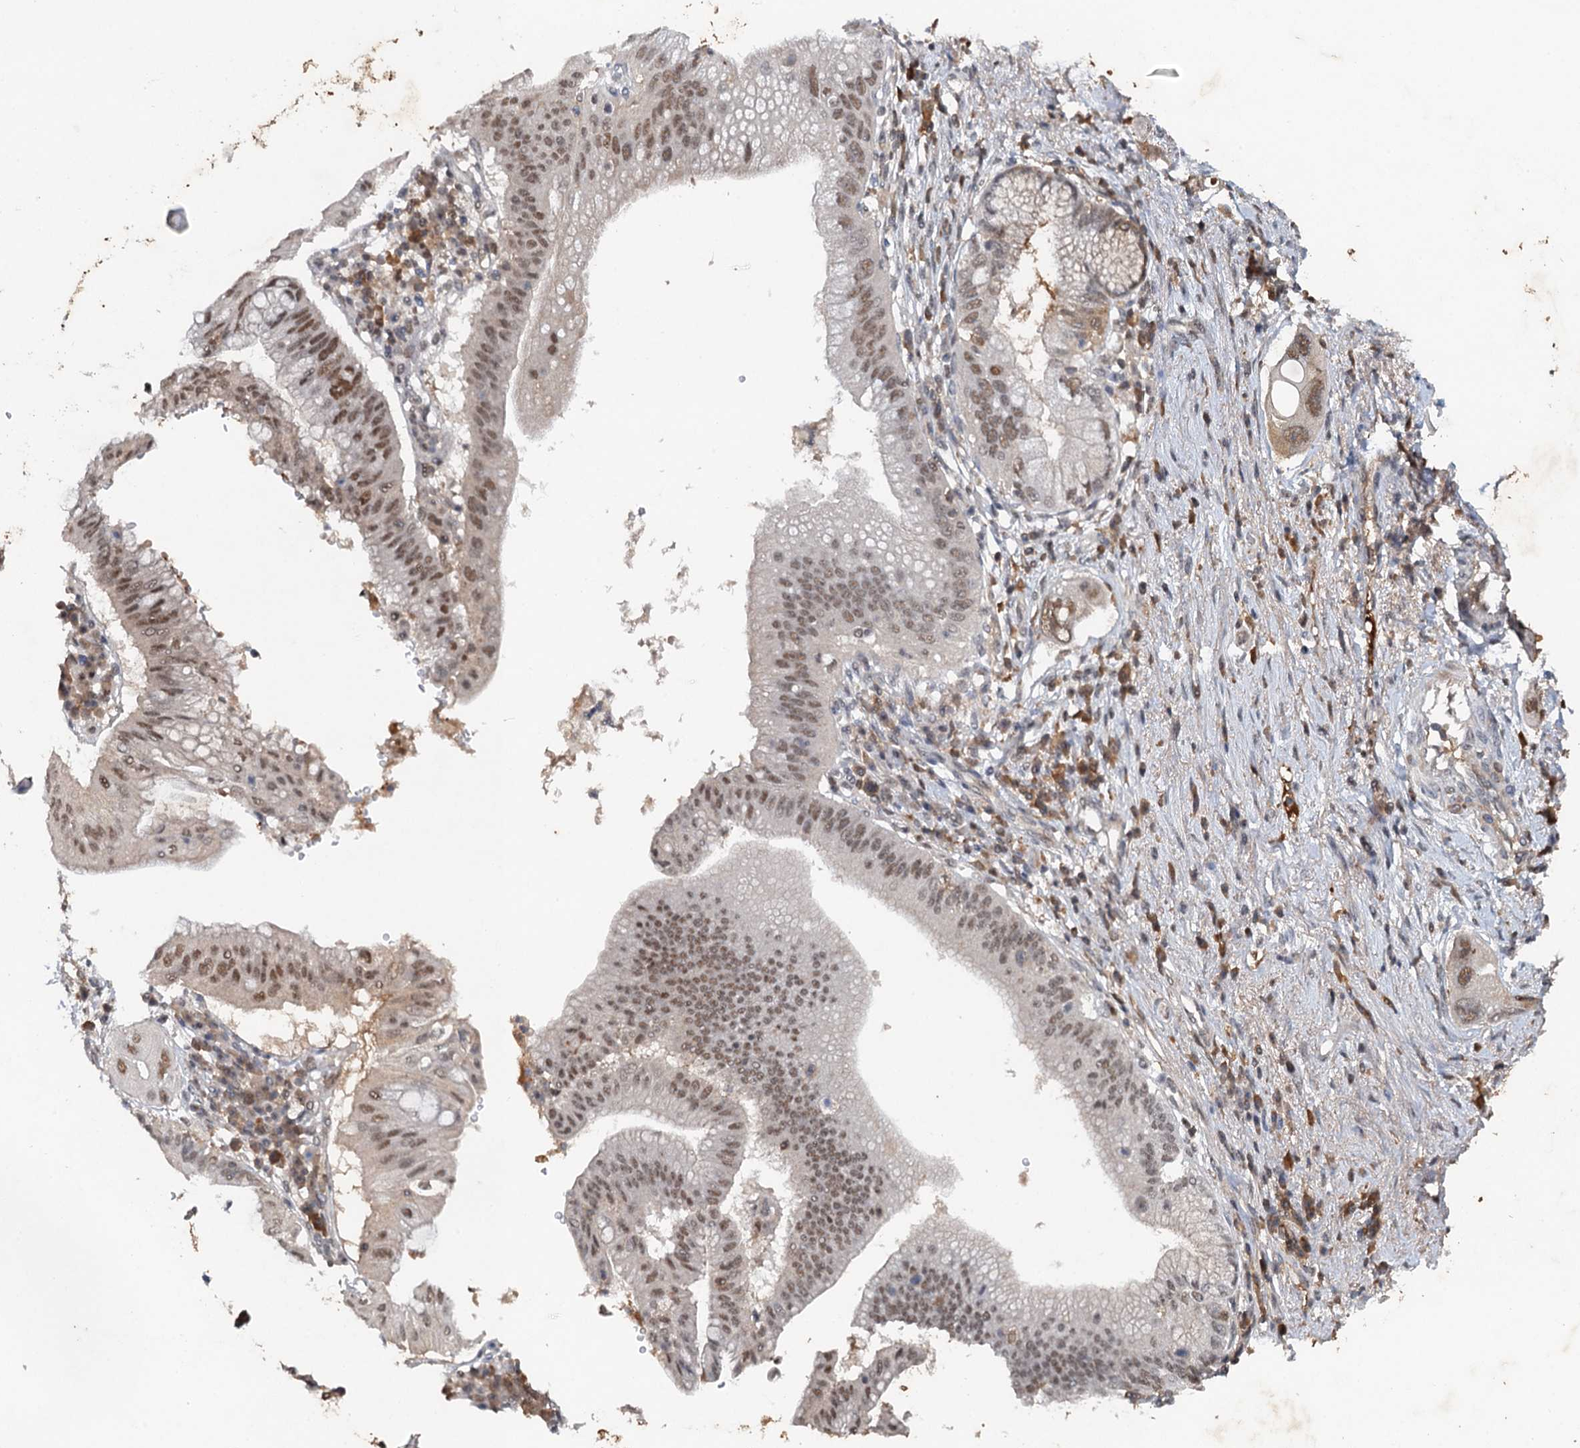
{"staining": {"intensity": "moderate", "quantity": "25%-75%", "location": "nuclear"}, "tissue": "pancreatic cancer", "cell_type": "Tumor cells", "image_type": "cancer", "snomed": [{"axis": "morphology", "description": "Adenocarcinoma, NOS"}, {"axis": "topography", "description": "Pancreas"}], "caption": "Pancreatic cancer stained with a brown dye exhibits moderate nuclear positive expression in approximately 25%-75% of tumor cells.", "gene": "CSTF3", "patient": {"sex": "male", "age": 68}}